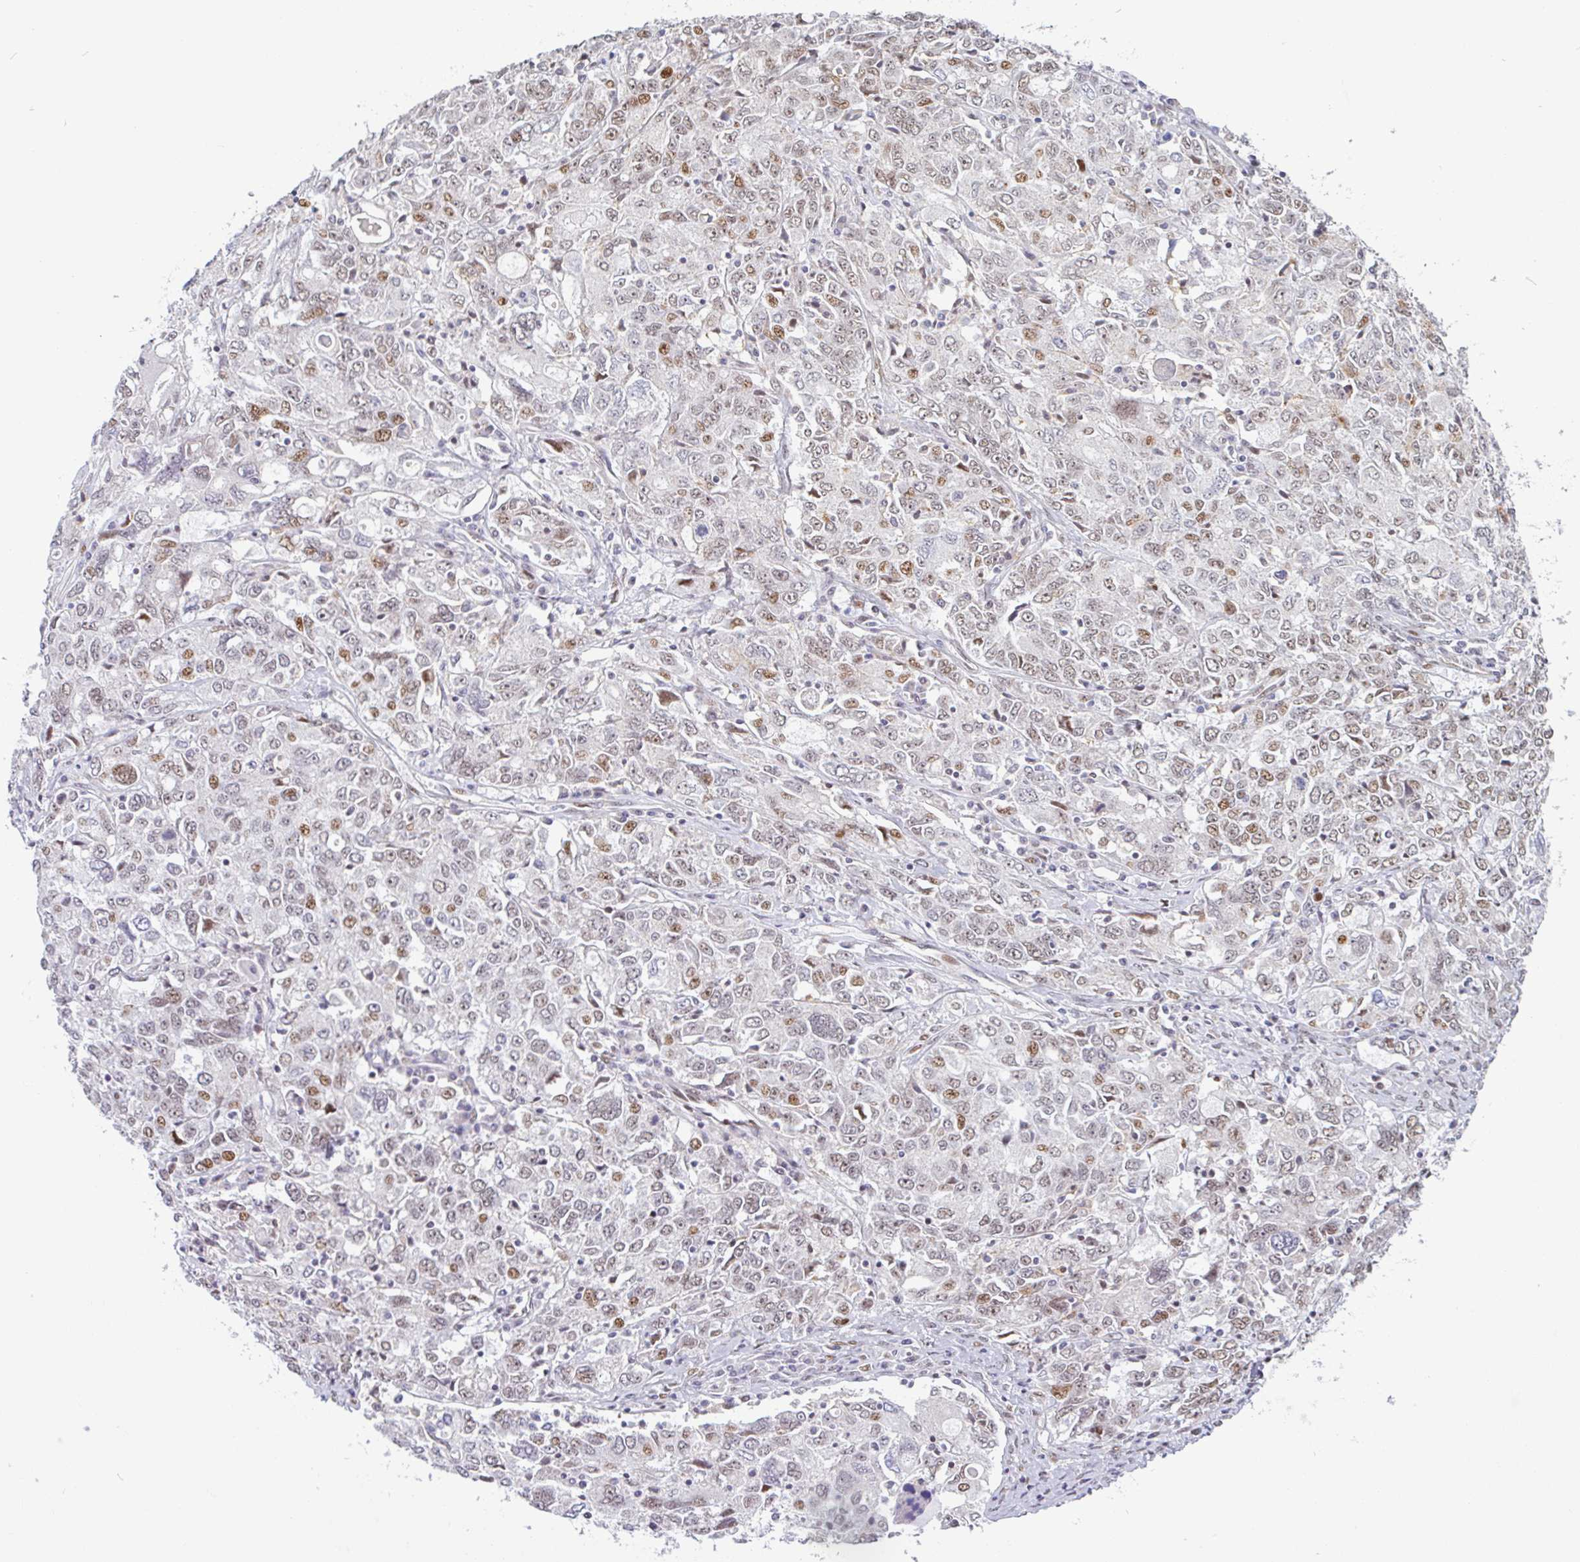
{"staining": {"intensity": "moderate", "quantity": "<25%", "location": "nuclear"}, "tissue": "ovarian cancer", "cell_type": "Tumor cells", "image_type": "cancer", "snomed": [{"axis": "morphology", "description": "Carcinoma, endometroid"}, {"axis": "topography", "description": "Ovary"}], "caption": "Immunohistochemistry (IHC) histopathology image of neoplastic tissue: human ovarian cancer stained using IHC shows low levels of moderate protein expression localized specifically in the nuclear of tumor cells, appearing as a nuclear brown color.", "gene": "TMEM119", "patient": {"sex": "female", "age": 62}}